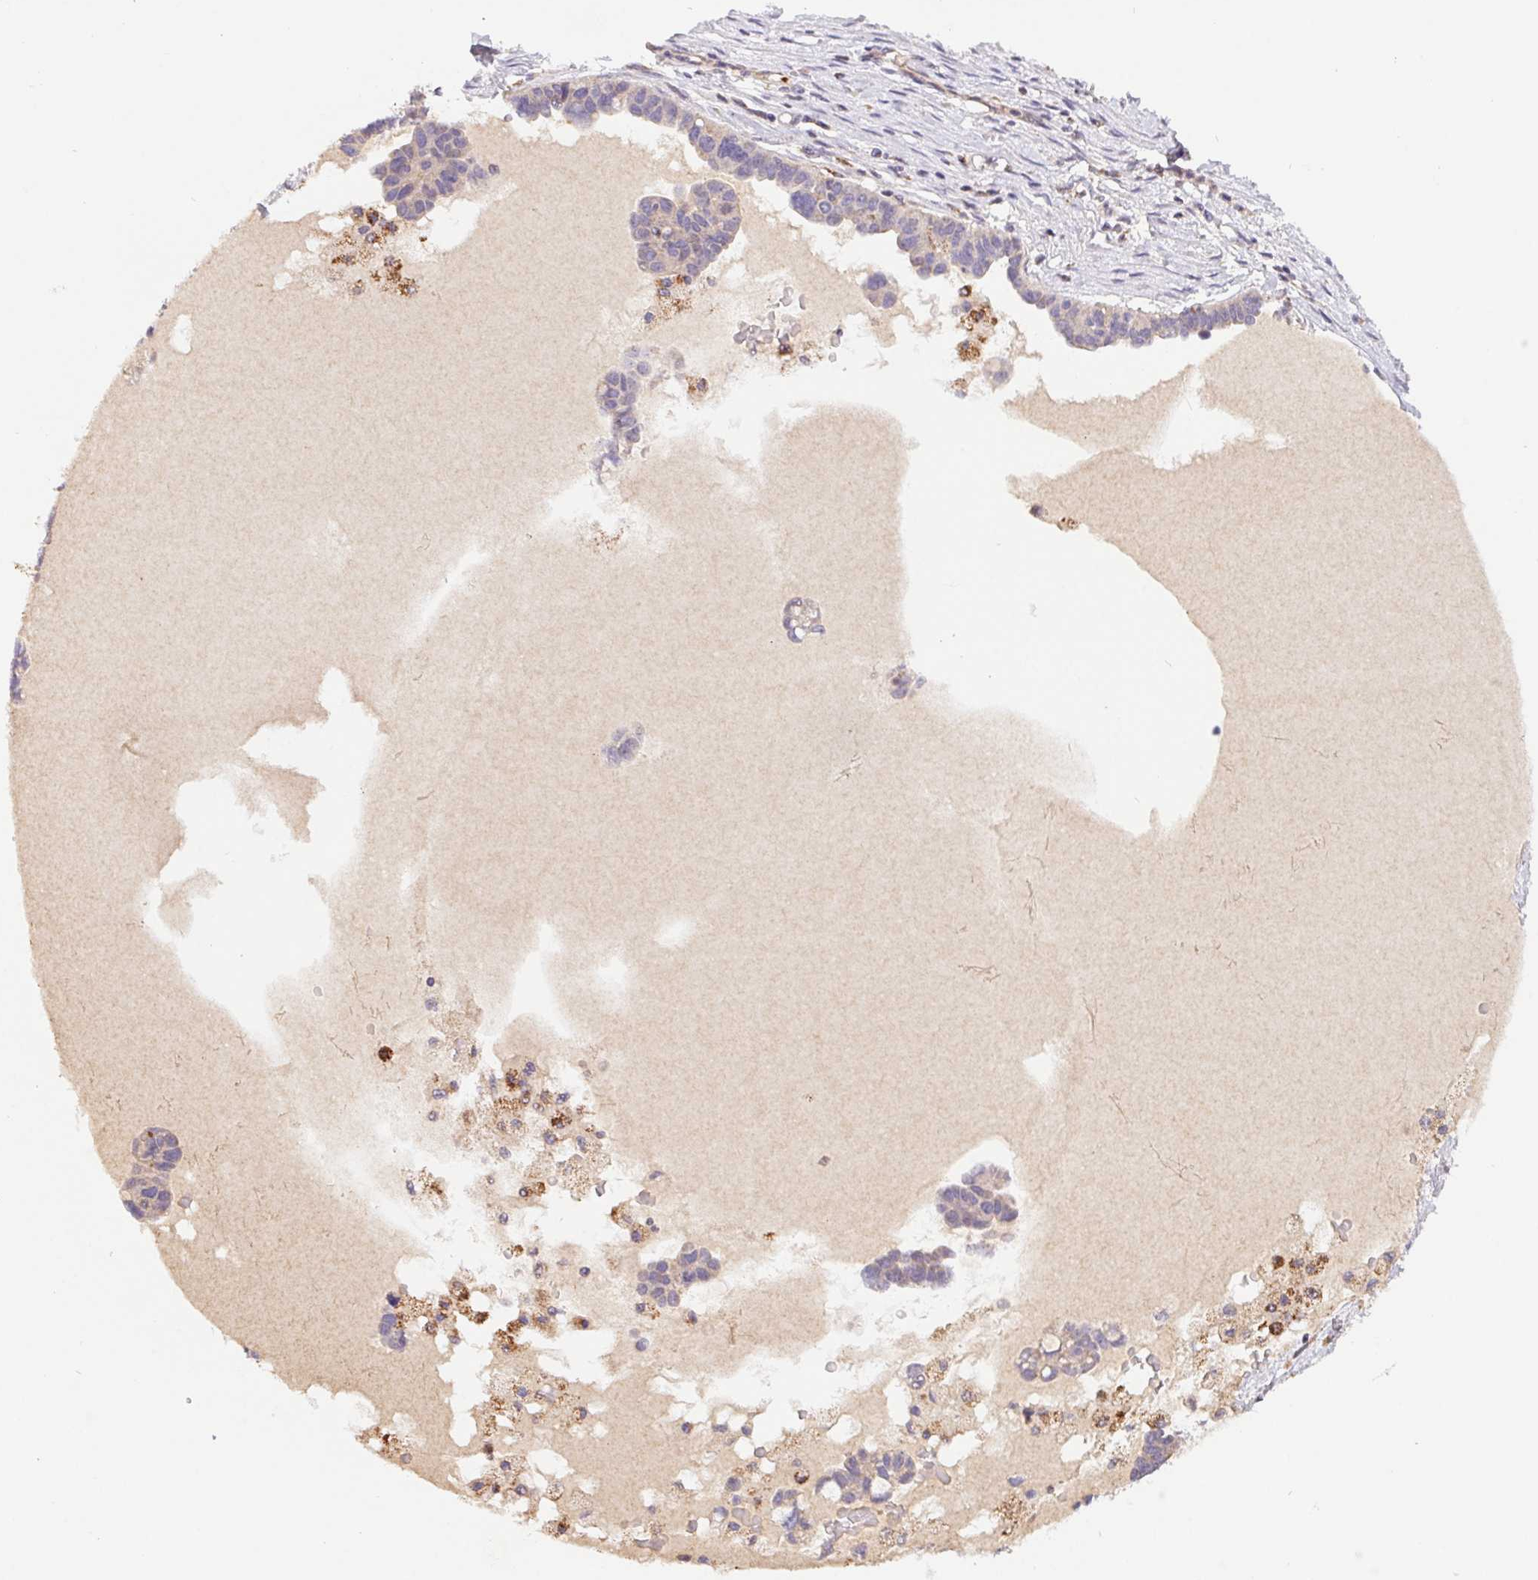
{"staining": {"intensity": "negative", "quantity": "none", "location": "none"}, "tissue": "ovarian cancer", "cell_type": "Tumor cells", "image_type": "cancer", "snomed": [{"axis": "morphology", "description": "Cystadenocarcinoma, serous, NOS"}, {"axis": "topography", "description": "Ovary"}], "caption": "The image demonstrates no significant expression in tumor cells of ovarian cancer. The staining was performed using DAB to visualize the protein expression in brown, while the nuclei were stained in blue with hematoxylin (Magnification: 20x).", "gene": "EMC6", "patient": {"sex": "female", "age": 54}}